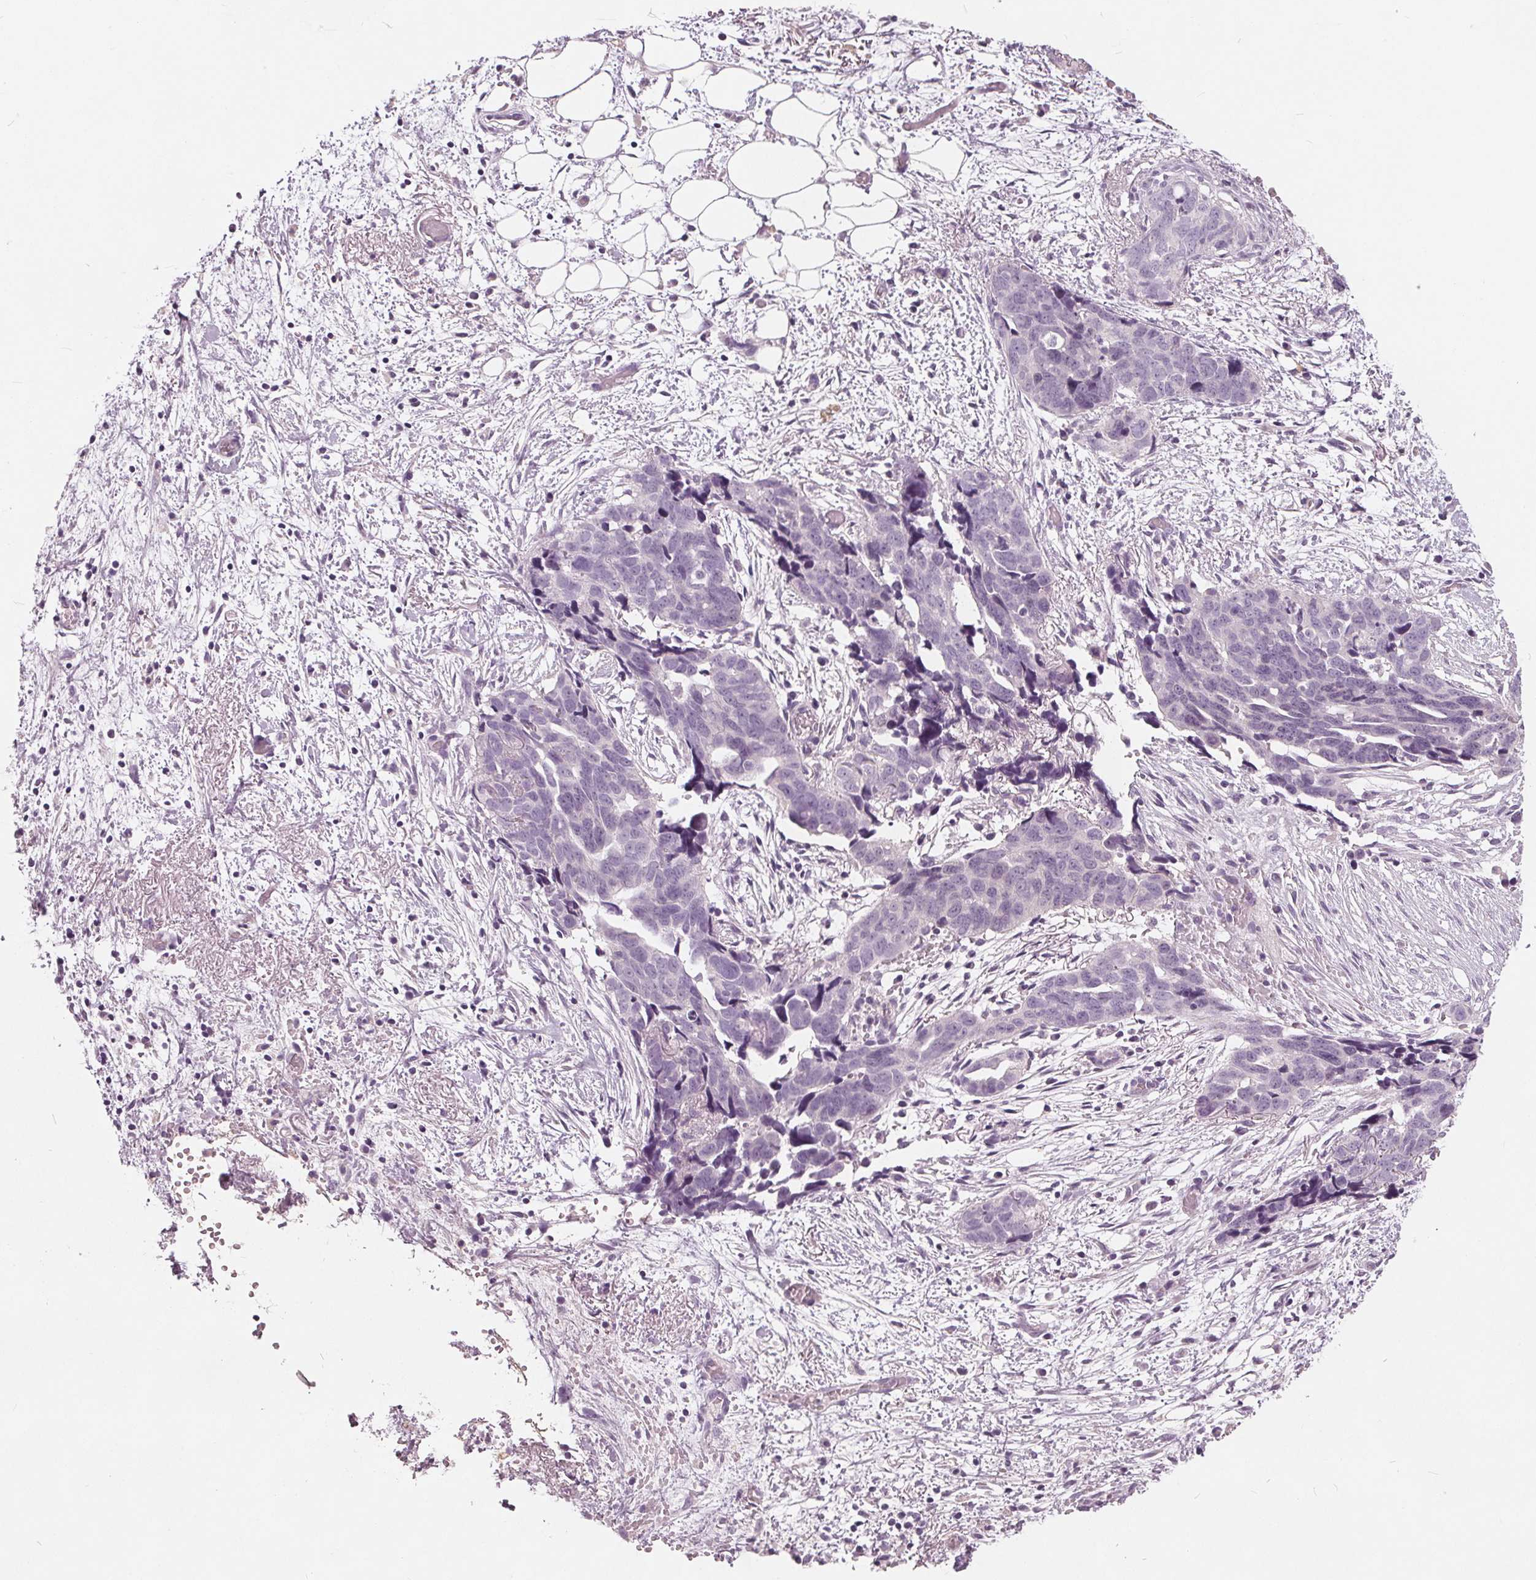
{"staining": {"intensity": "negative", "quantity": "none", "location": "none"}, "tissue": "ovarian cancer", "cell_type": "Tumor cells", "image_type": "cancer", "snomed": [{"axis": "morphology", "description": "Cystadenocarcinoma, serous, NOS"}, {"axis": "topography", "description": "Ovary"}], "caption": "Micrograph shows no protein positivity in tumor cells of ovarian cancer (serous cystadenocarcinoma) tissue. (Immunohistochemistry (ihc), brightfield microscopy, high magnification).", "gene": "TKFC", "patient": {"sex": "female", "age": 69}}